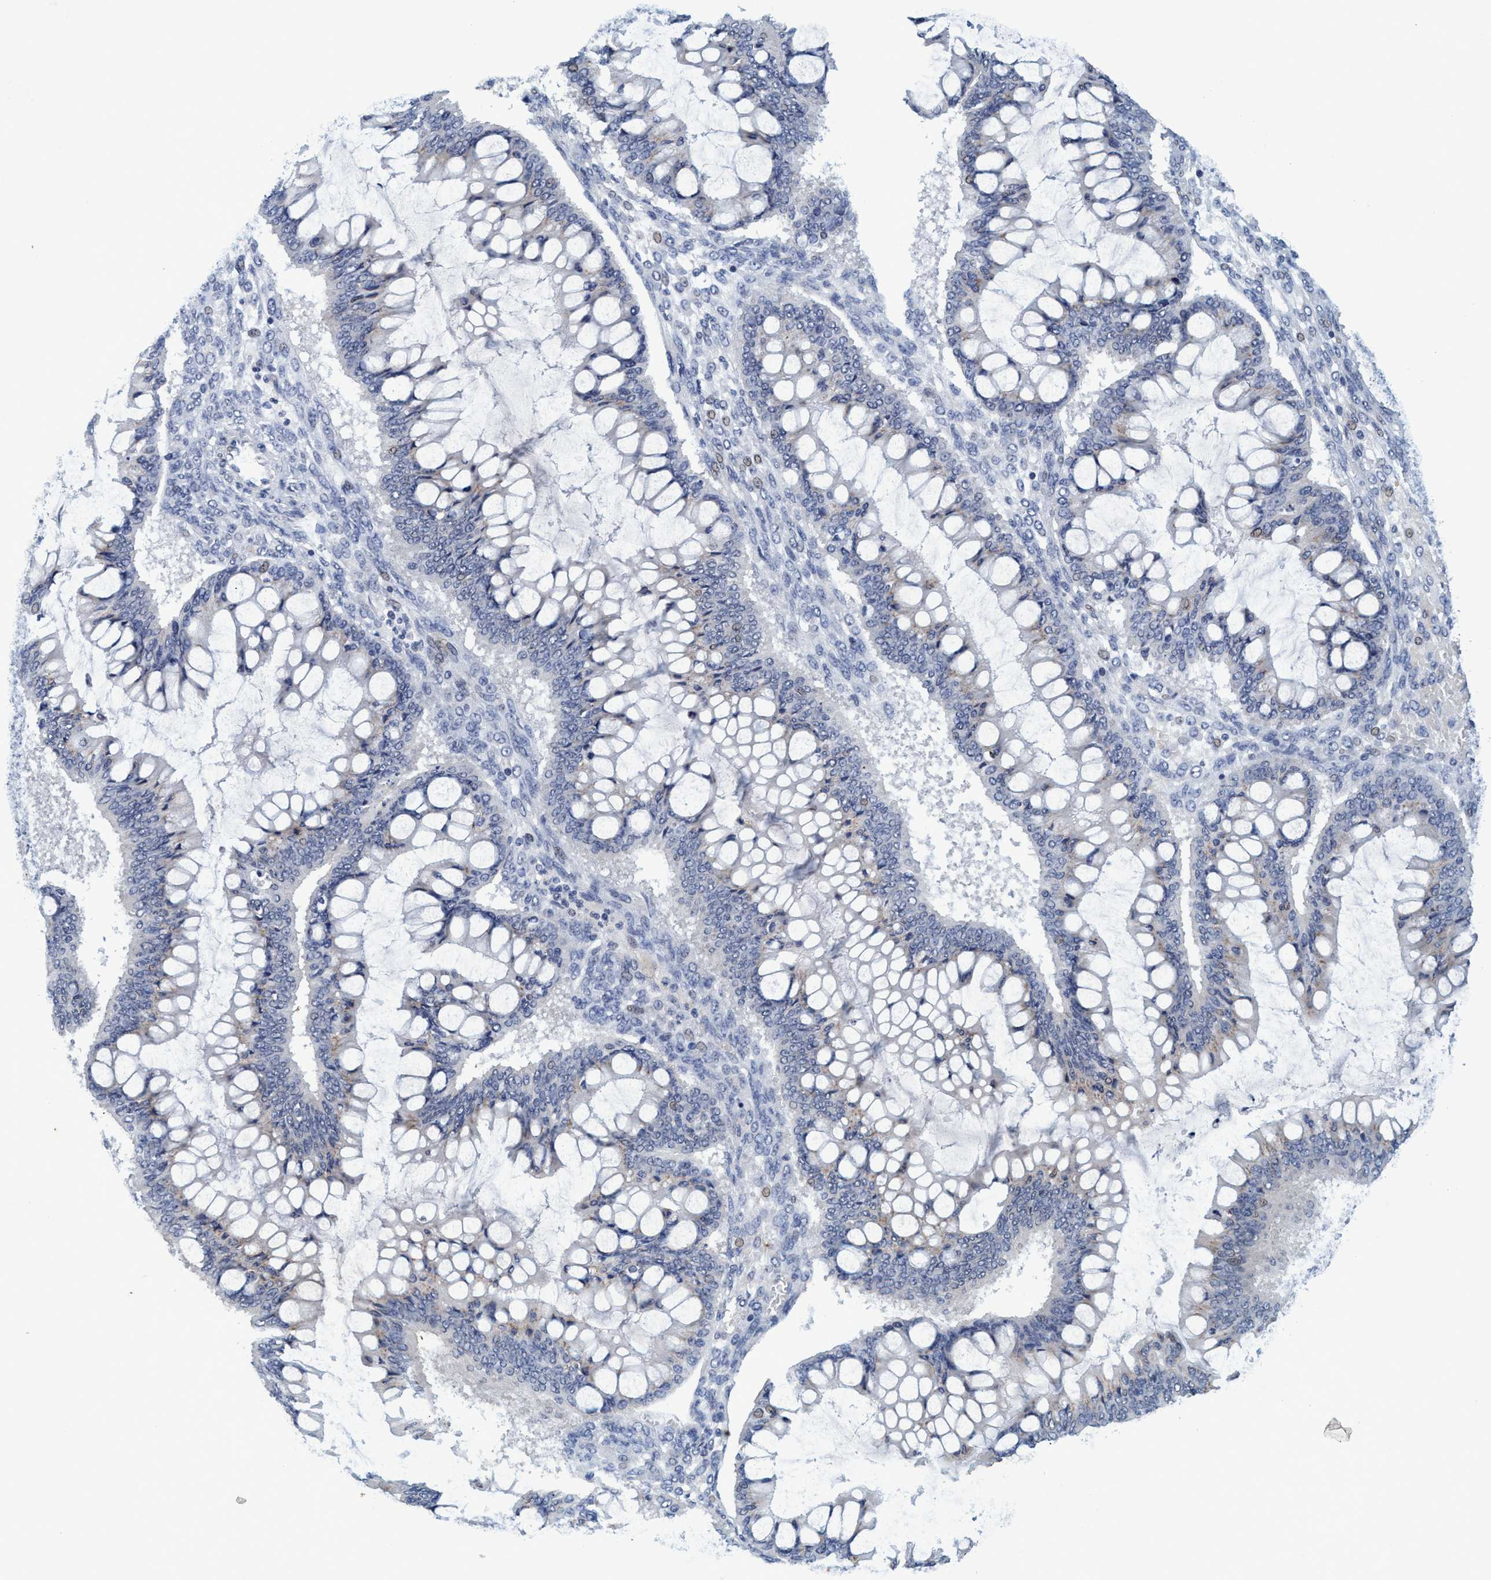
{"staining": {"intensity": "negative", "quantity": "none", "location": "none"}, "tissue": "ovarian cancer", "cell_type": "Tumor cells", "image_type": "cancer", "snomed": [{"axis": "morphology", "description": "Cystadenocarcinoma, mucinous, NOS"}, {"axis": "topography", "description": "Ovary"}], "caption": "High power microscopy image of an immunohistochemistry (IHC) image of mucinous cystadenocarcinoma (ovarian), revealing no significant expression in tumor cells.", "gene": "GRB14", "patient": {"sex": "female", "age": 73}}